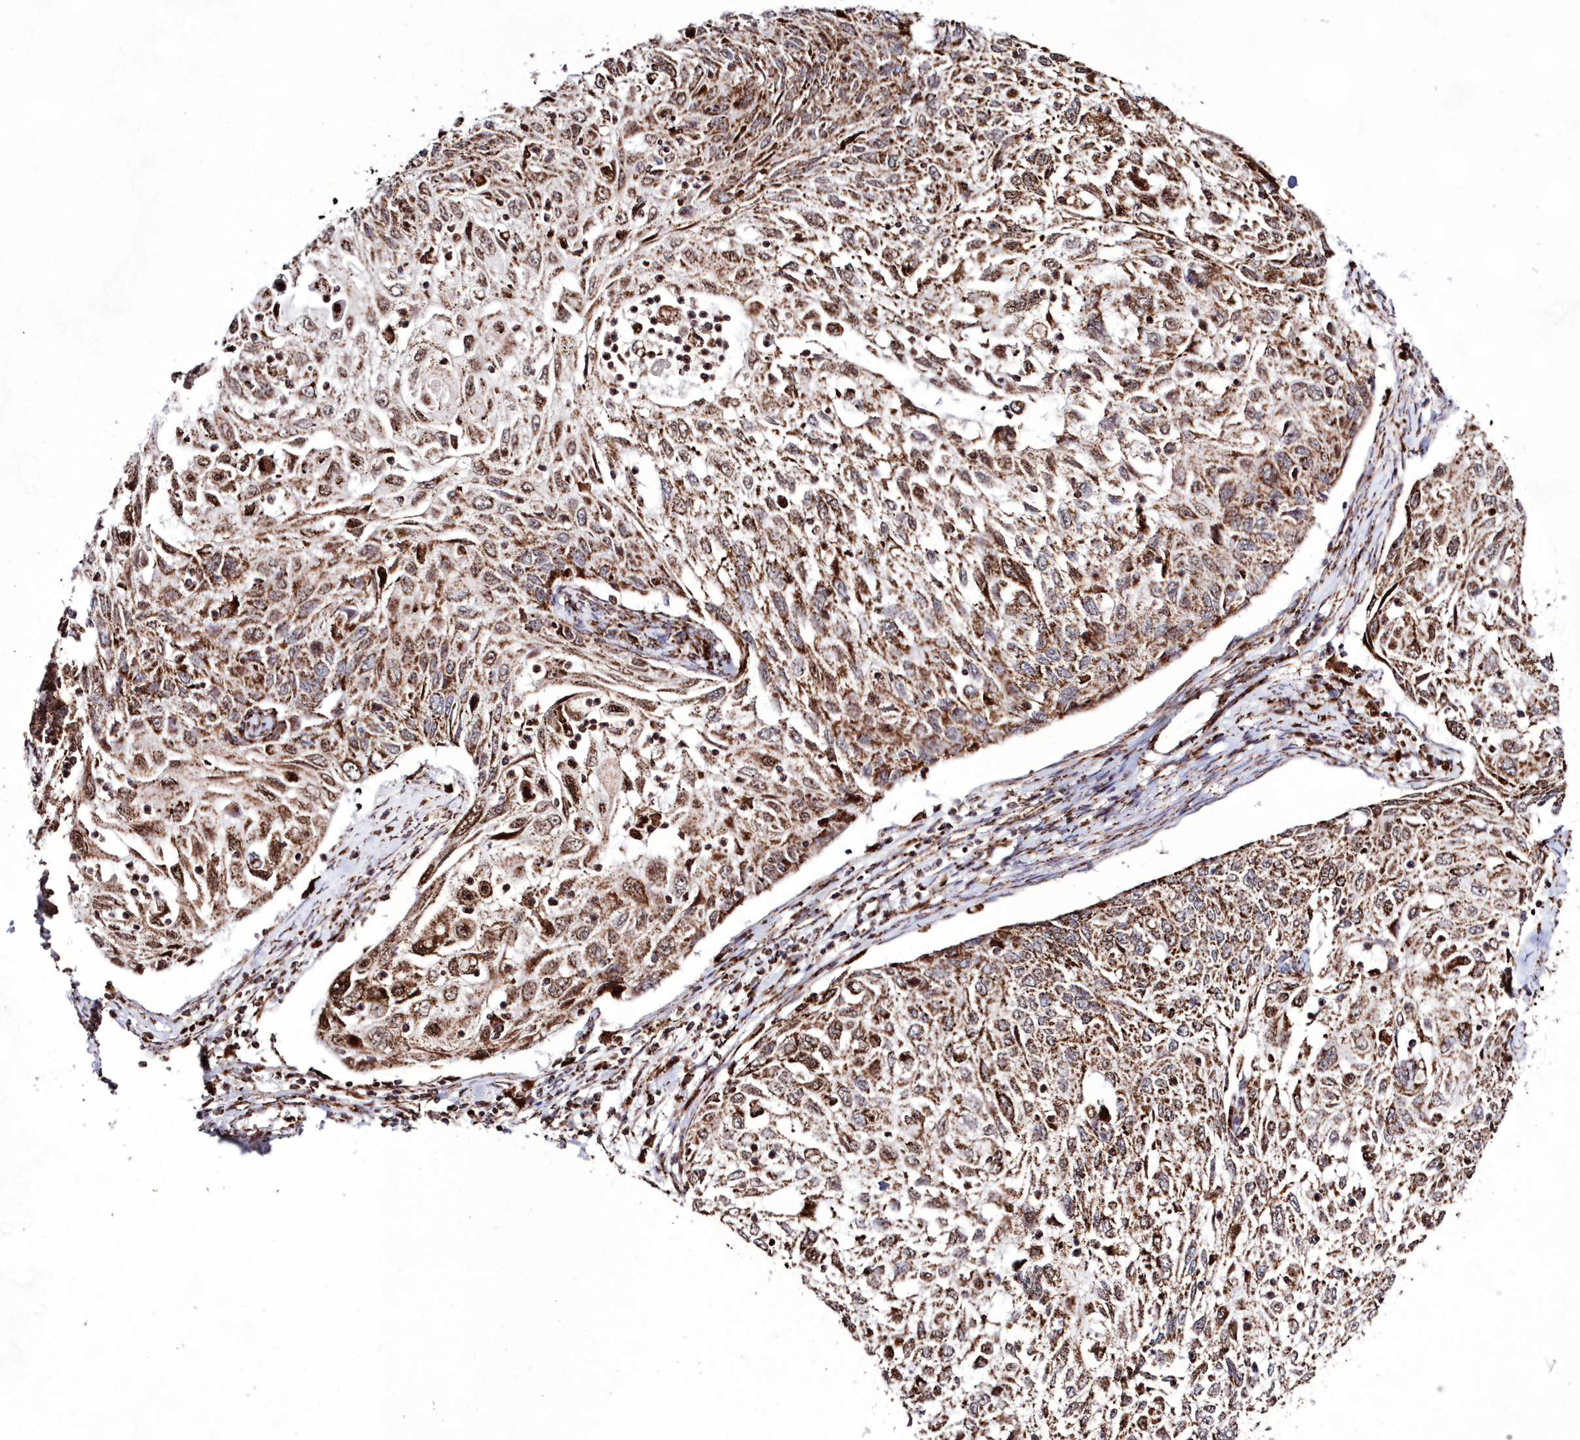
{"staining": {"intensity": "strong", "quantity": ">75%", "location": "cytoplasmic/membranous"}, "tissue": "cervical cancer", "cell_type": "Tumor cells", "image_type": "cancer", "snomed": [{"axis": "morphology", "description": "Squamous cell carcinoma, NOS"}, {"axis": "topography", "description": "Cervix"}], "caption": "The immunohistochemical stain highlights strong cytoplasmic/membranous expression in tumor cells of cervical squamous cell carcinoma tissue. The protein of interest is stained brown, and the nuclei are stained in blue (DAB IHC with brightfield microscopy, high magnification).", "gene": "HADHB", "patient": {"sex": "female", "age": 70}}